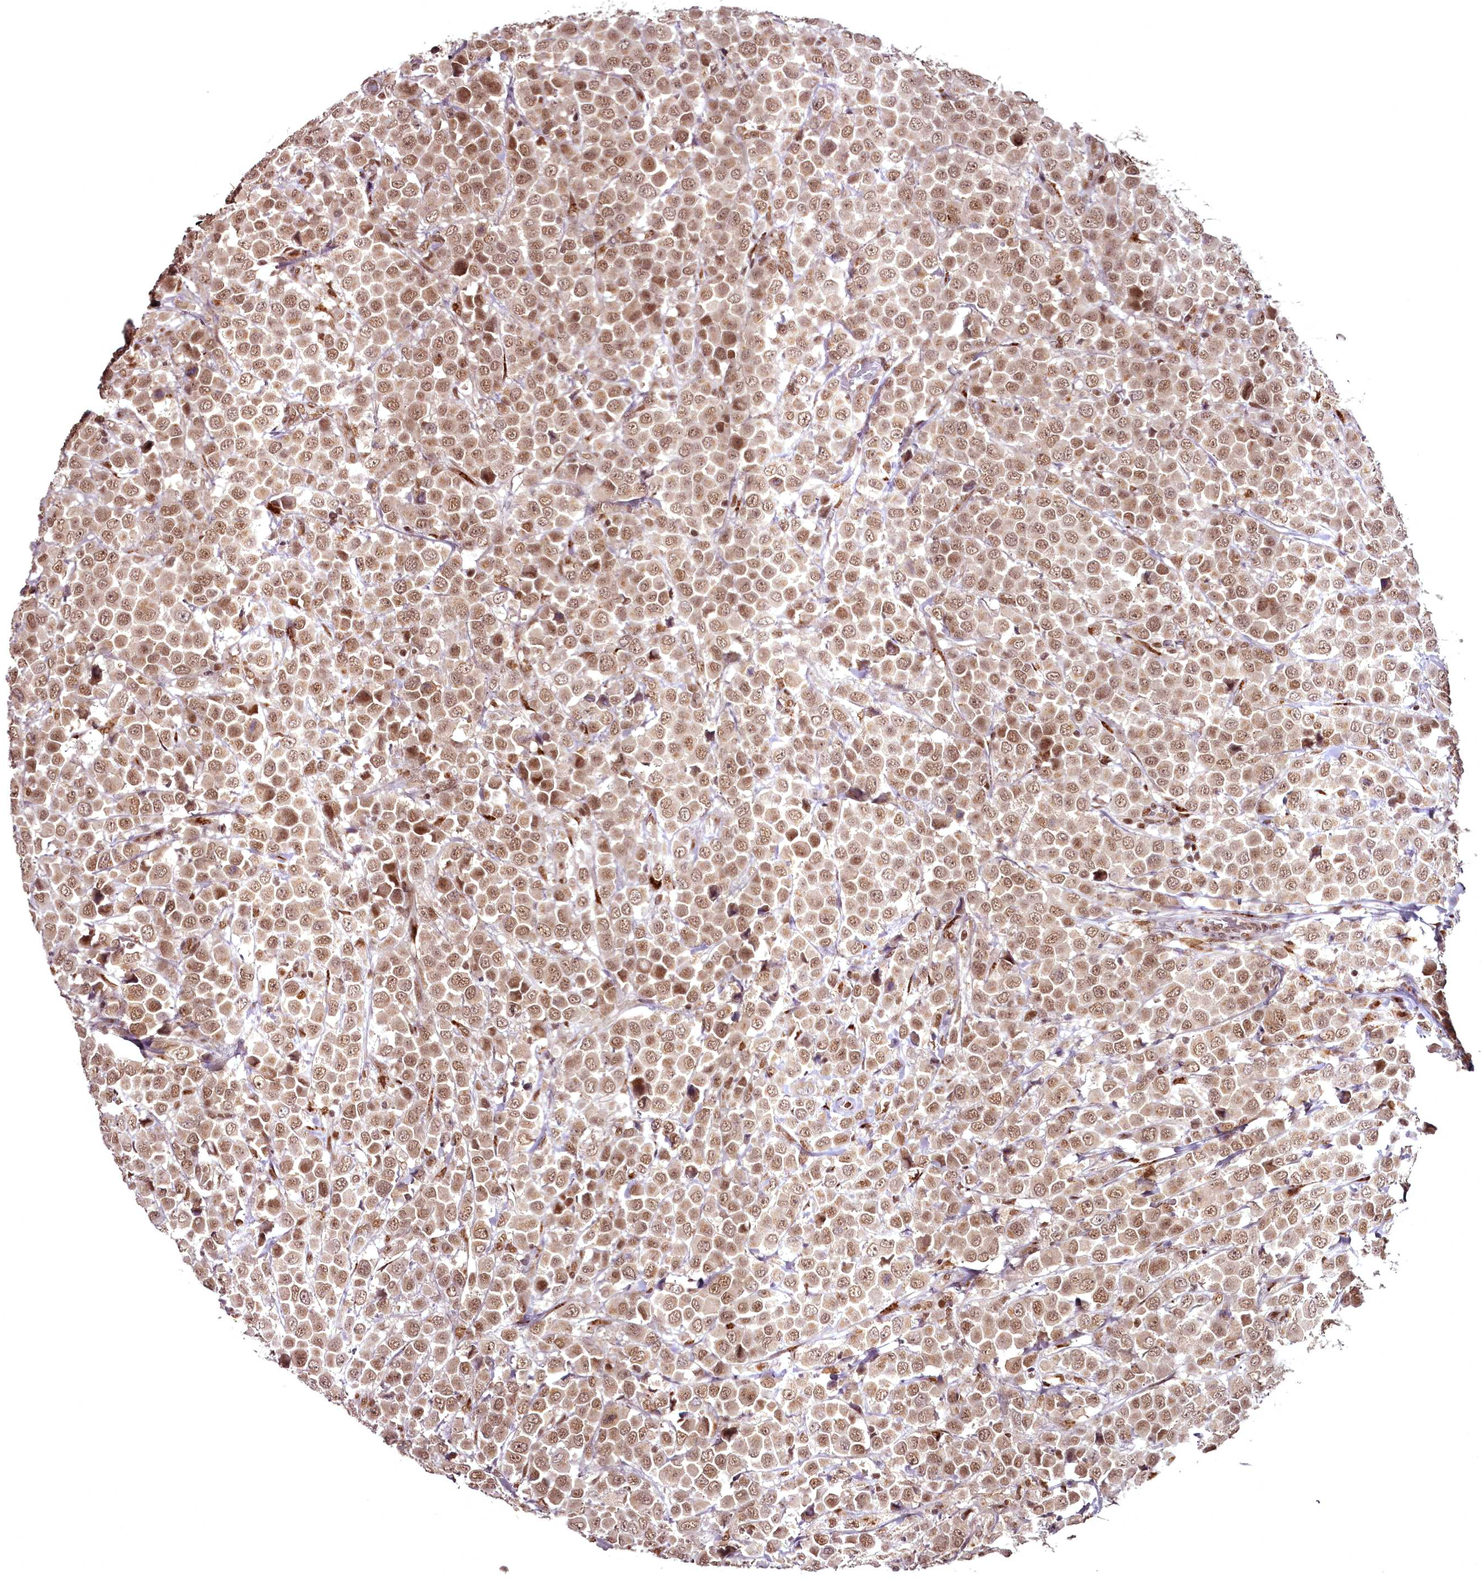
{"staining": {"intensity": "moderate", "quantity": ">75%", "location": "nuclear"}, "tissue": "breast cancer", "cell_type": "Tumor cells", "image_type": "cancer", "snomed": [{"axis": "morphology", "description": "Duct carcinoma"}, {"axis": "topography", "description": "Breast"}], "caption": "The immunohistochemical stain shows moderate nuclear staining in tumor cells of breast cancer (infiltrating ductal carcinoma) tissue.", "gene": "CEP83", "patient": {"sex": "female", "age": 61}}